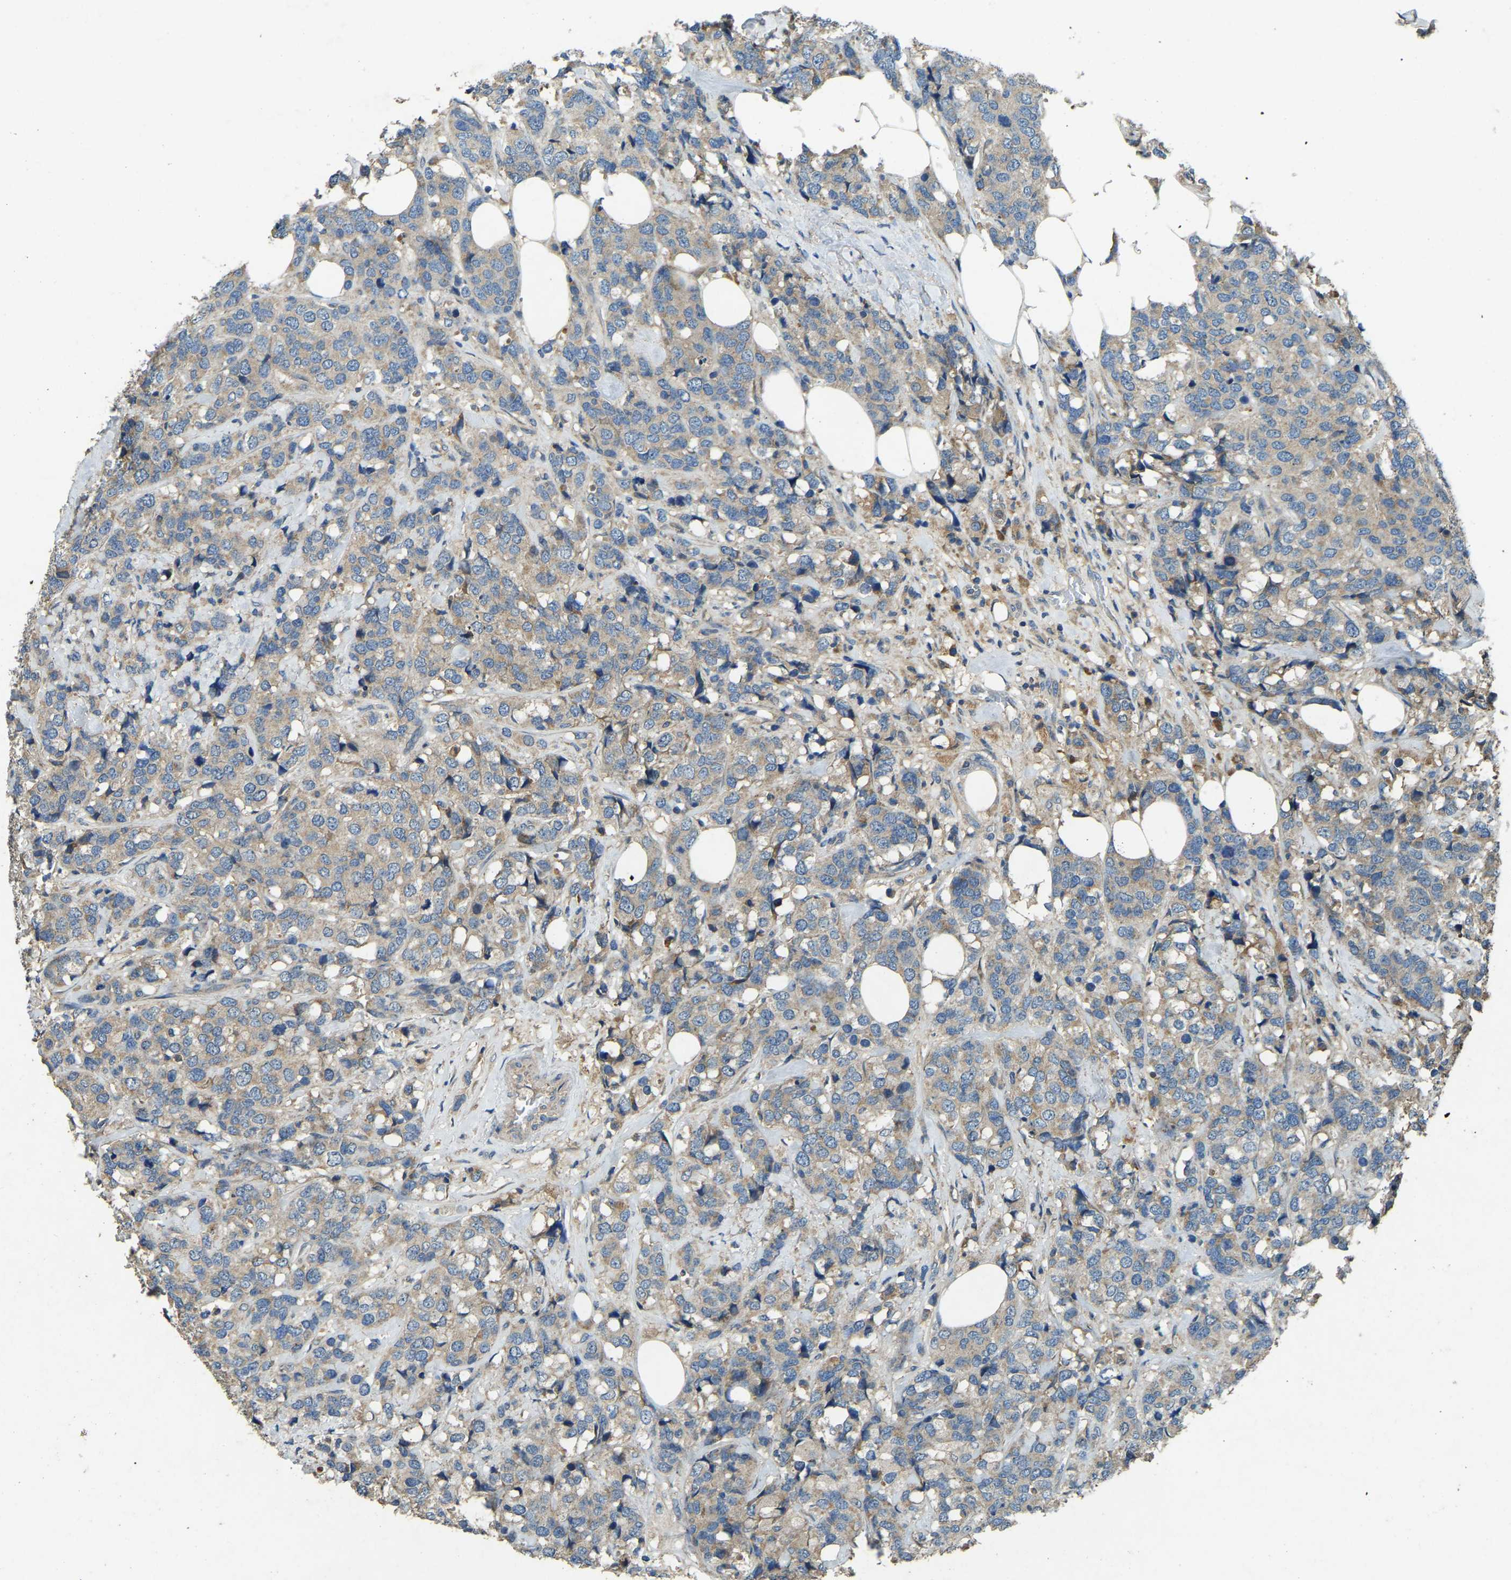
{"staining": {"intensity": "weak", "quantity": ">75%", "location": "cytoplasmic/membranous"}, "tissue": "breast cancer", "cell_type": "Tumor cells", "image_type": "cancer", "snomed": [{"axis": "morphology", "description": "Lobular carcinoma"}, {"axis": "topography", "description": "Breast"}], "caption": "DAB immunohistochemical staining of lobular carcinoma (breast) demonstrates weak cytoplasmic/membranous protein positivity in approximately >75% of tumor cells.", "gene": "ATP8B1", "patient": {"sex": "female", "age": 59}}